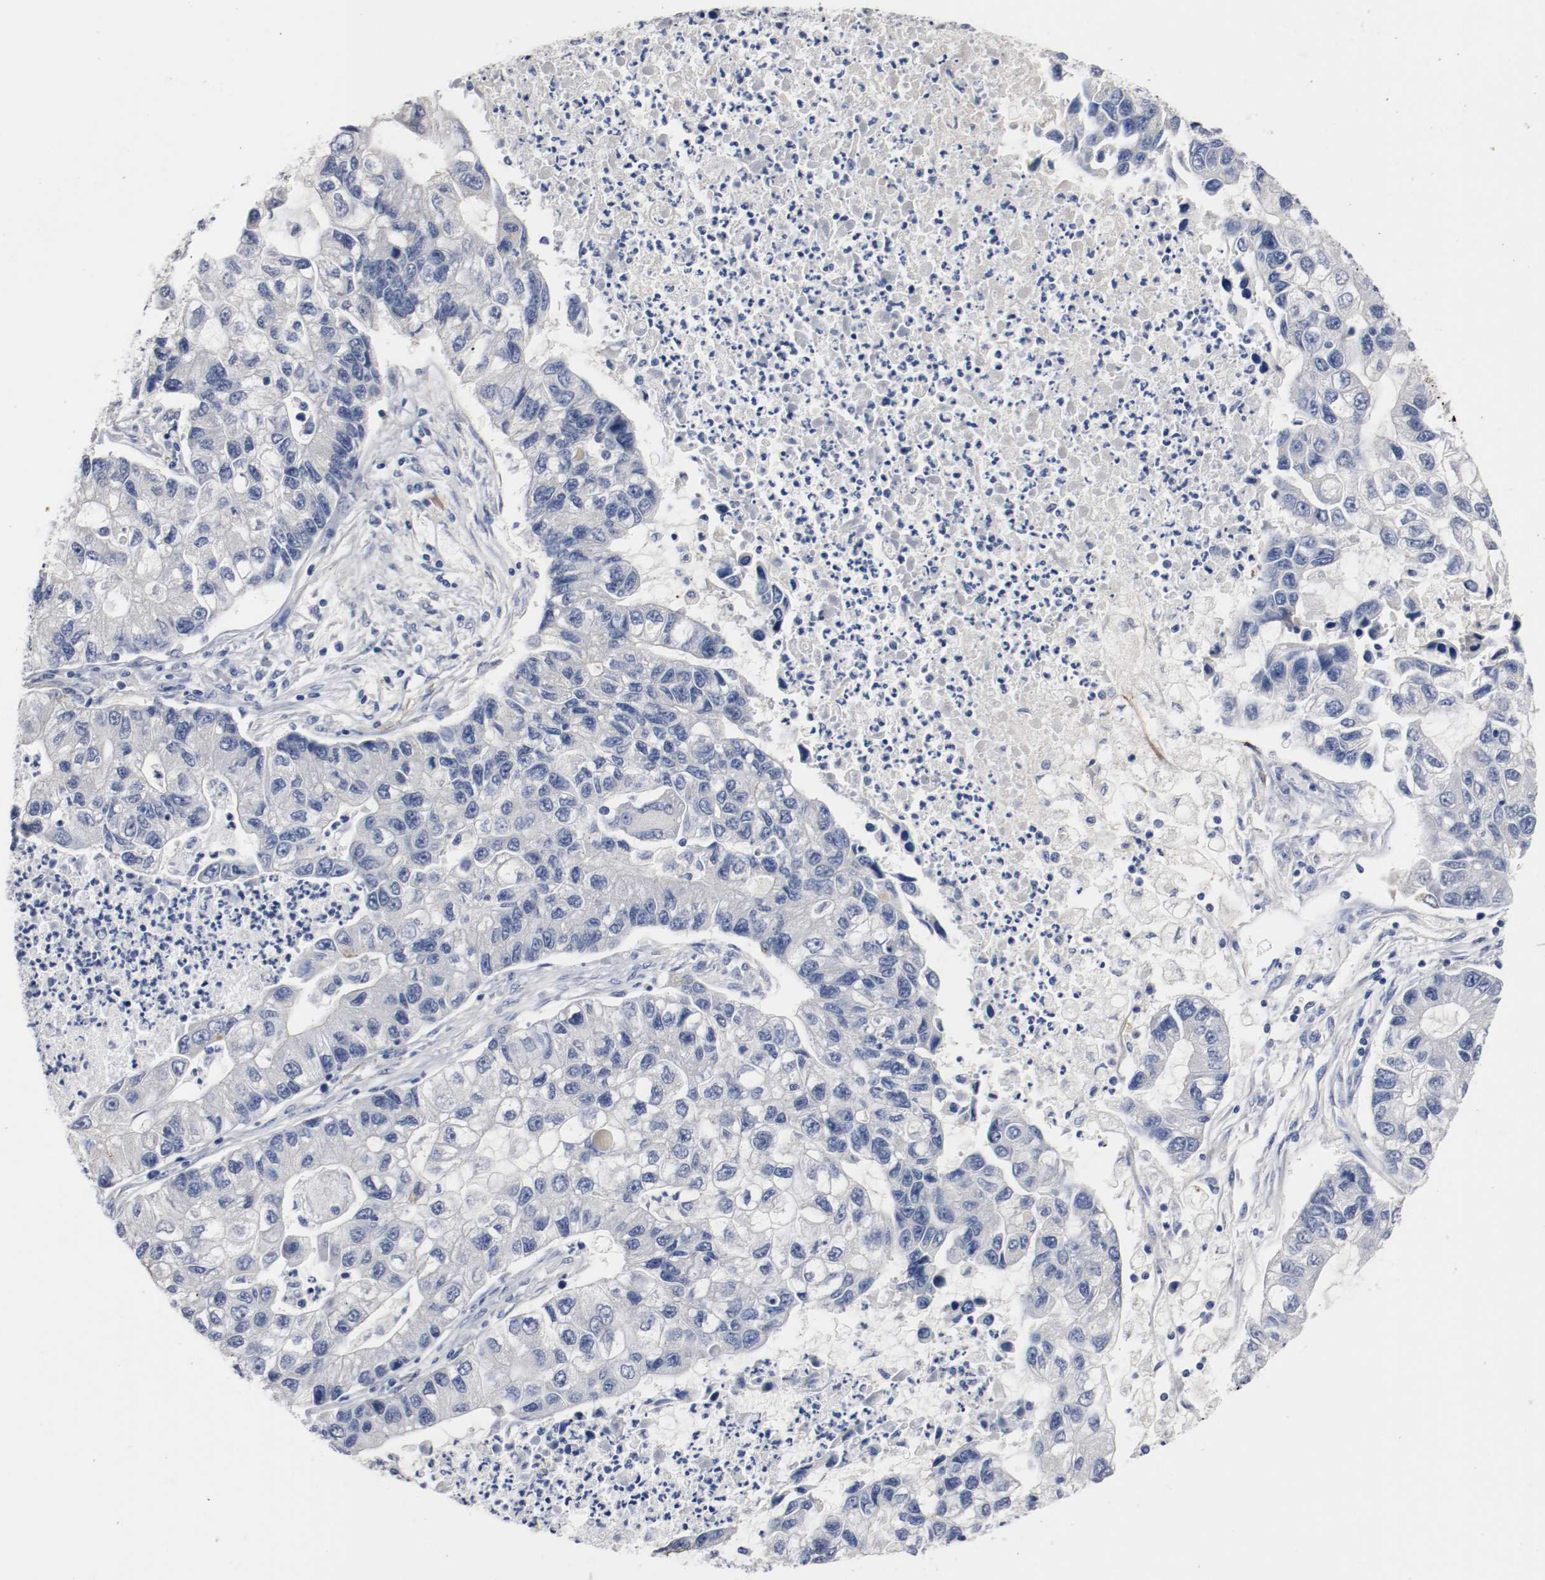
{"staining": {"intensity": "negative", "quantity": "none", "location": "none"}, "tissue": "lung cancer", "cell_type": "Tumor cells", "image_type": "cancer", "snomed": [{"axis": "morphology", "description": "Adenocarcinoma, NOS"}, {"axis": "topography", "description": "Lung"}], "caption": "Human lung adenocarcinoma stained for a protein using immunohistochemistry demonstrates no positivity in tumor cells.", "gene": "TNC", "patient": {"sex": "female", "age": 51}}